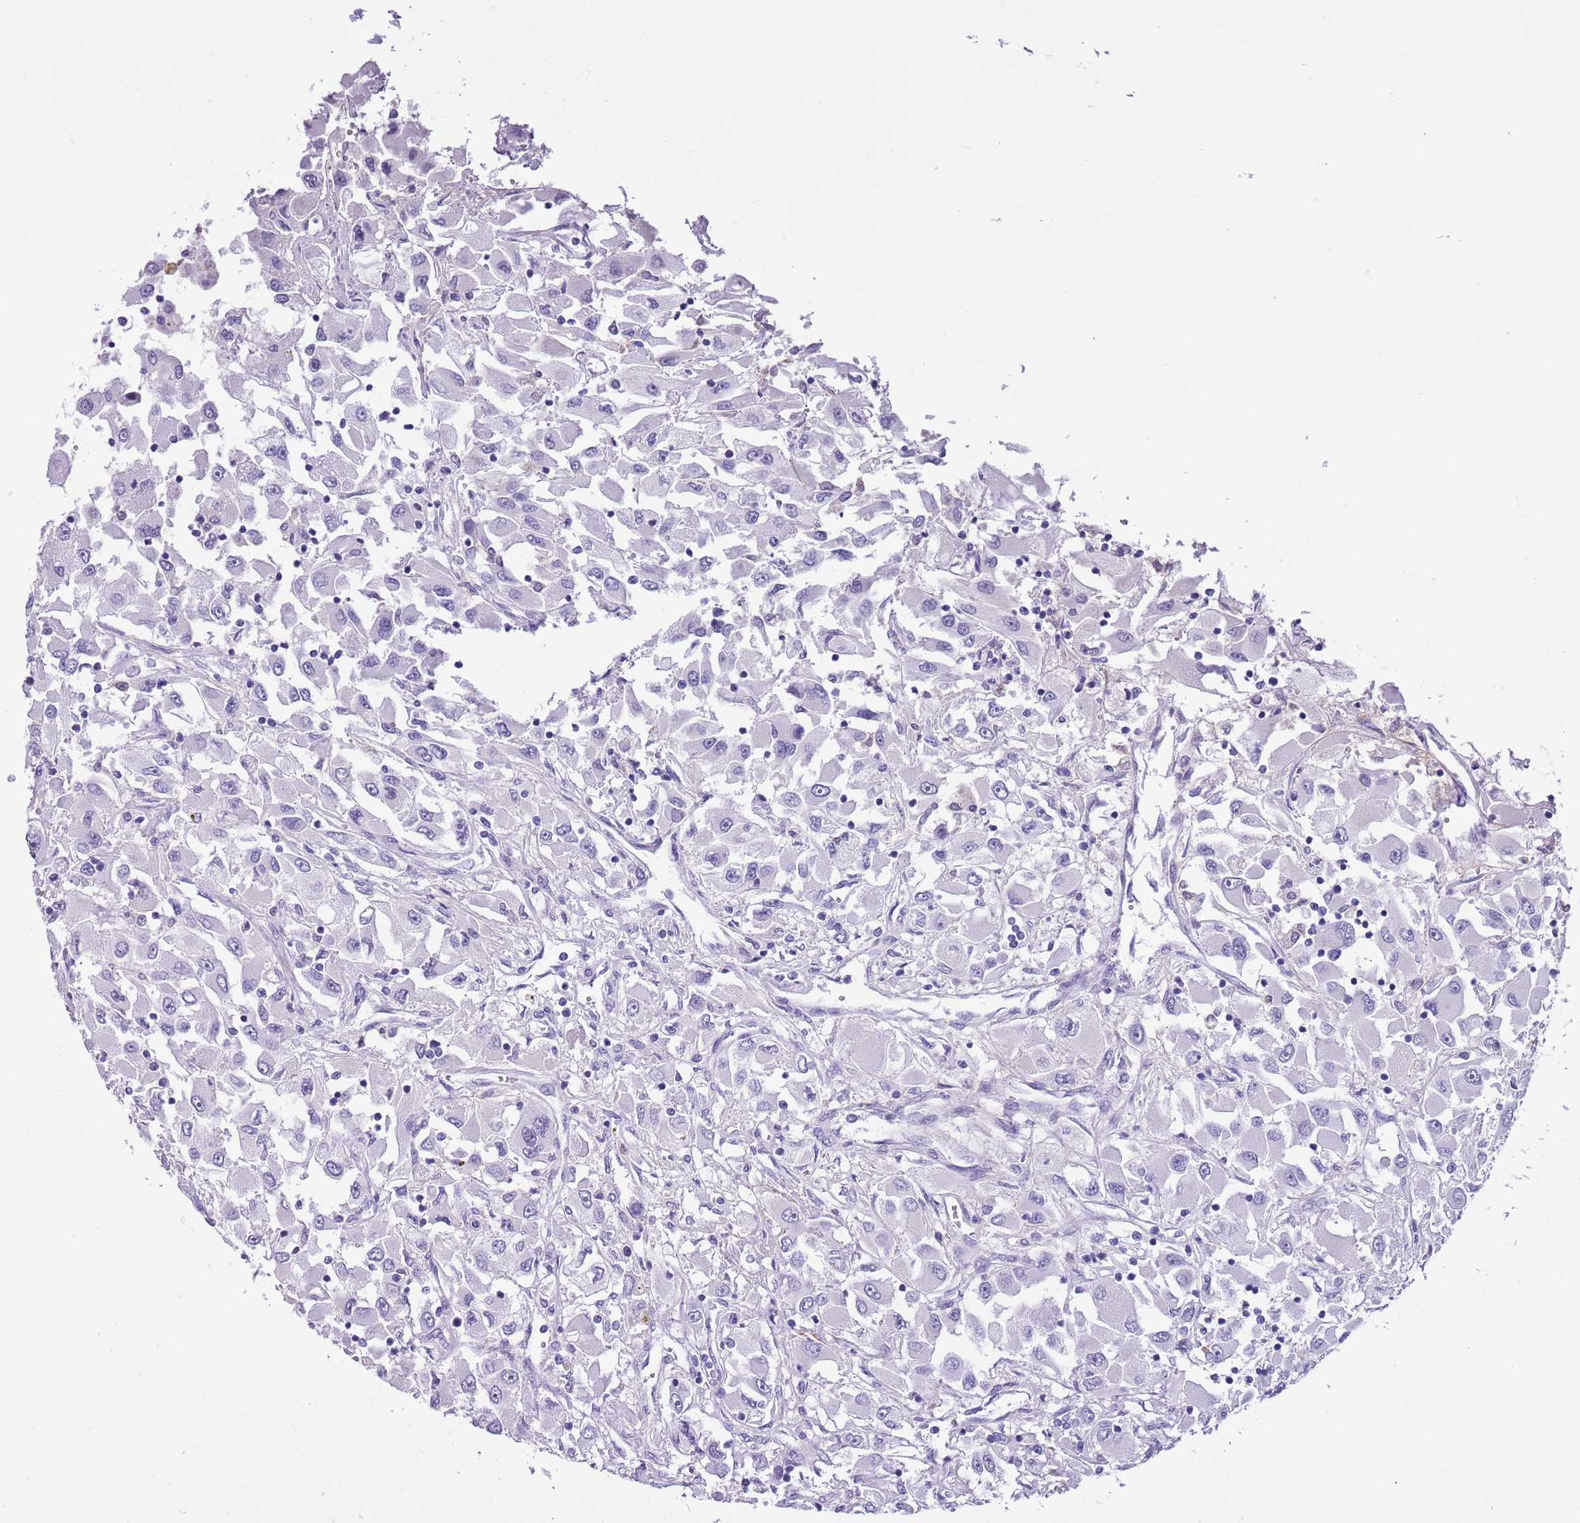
{"staining": {"intensity": "negative", "quantity": "none", "location": "none"}, "tissue": "renal cancer", "cell_type": "Tumor cells", "image_type": "cancer", "snomed": [{"axis": "morphology", "description": "Adenocarcinoma, NOS"}, {"axis": "topography", "description": "Kidney"}], "caption": "Human renal cancer stained for a protein using immunohistochemistry (IHC) demonstrates no staining in tumor cells.", "gene": "PFKFB2", "patient": {"sex": "female", "age": 52}}